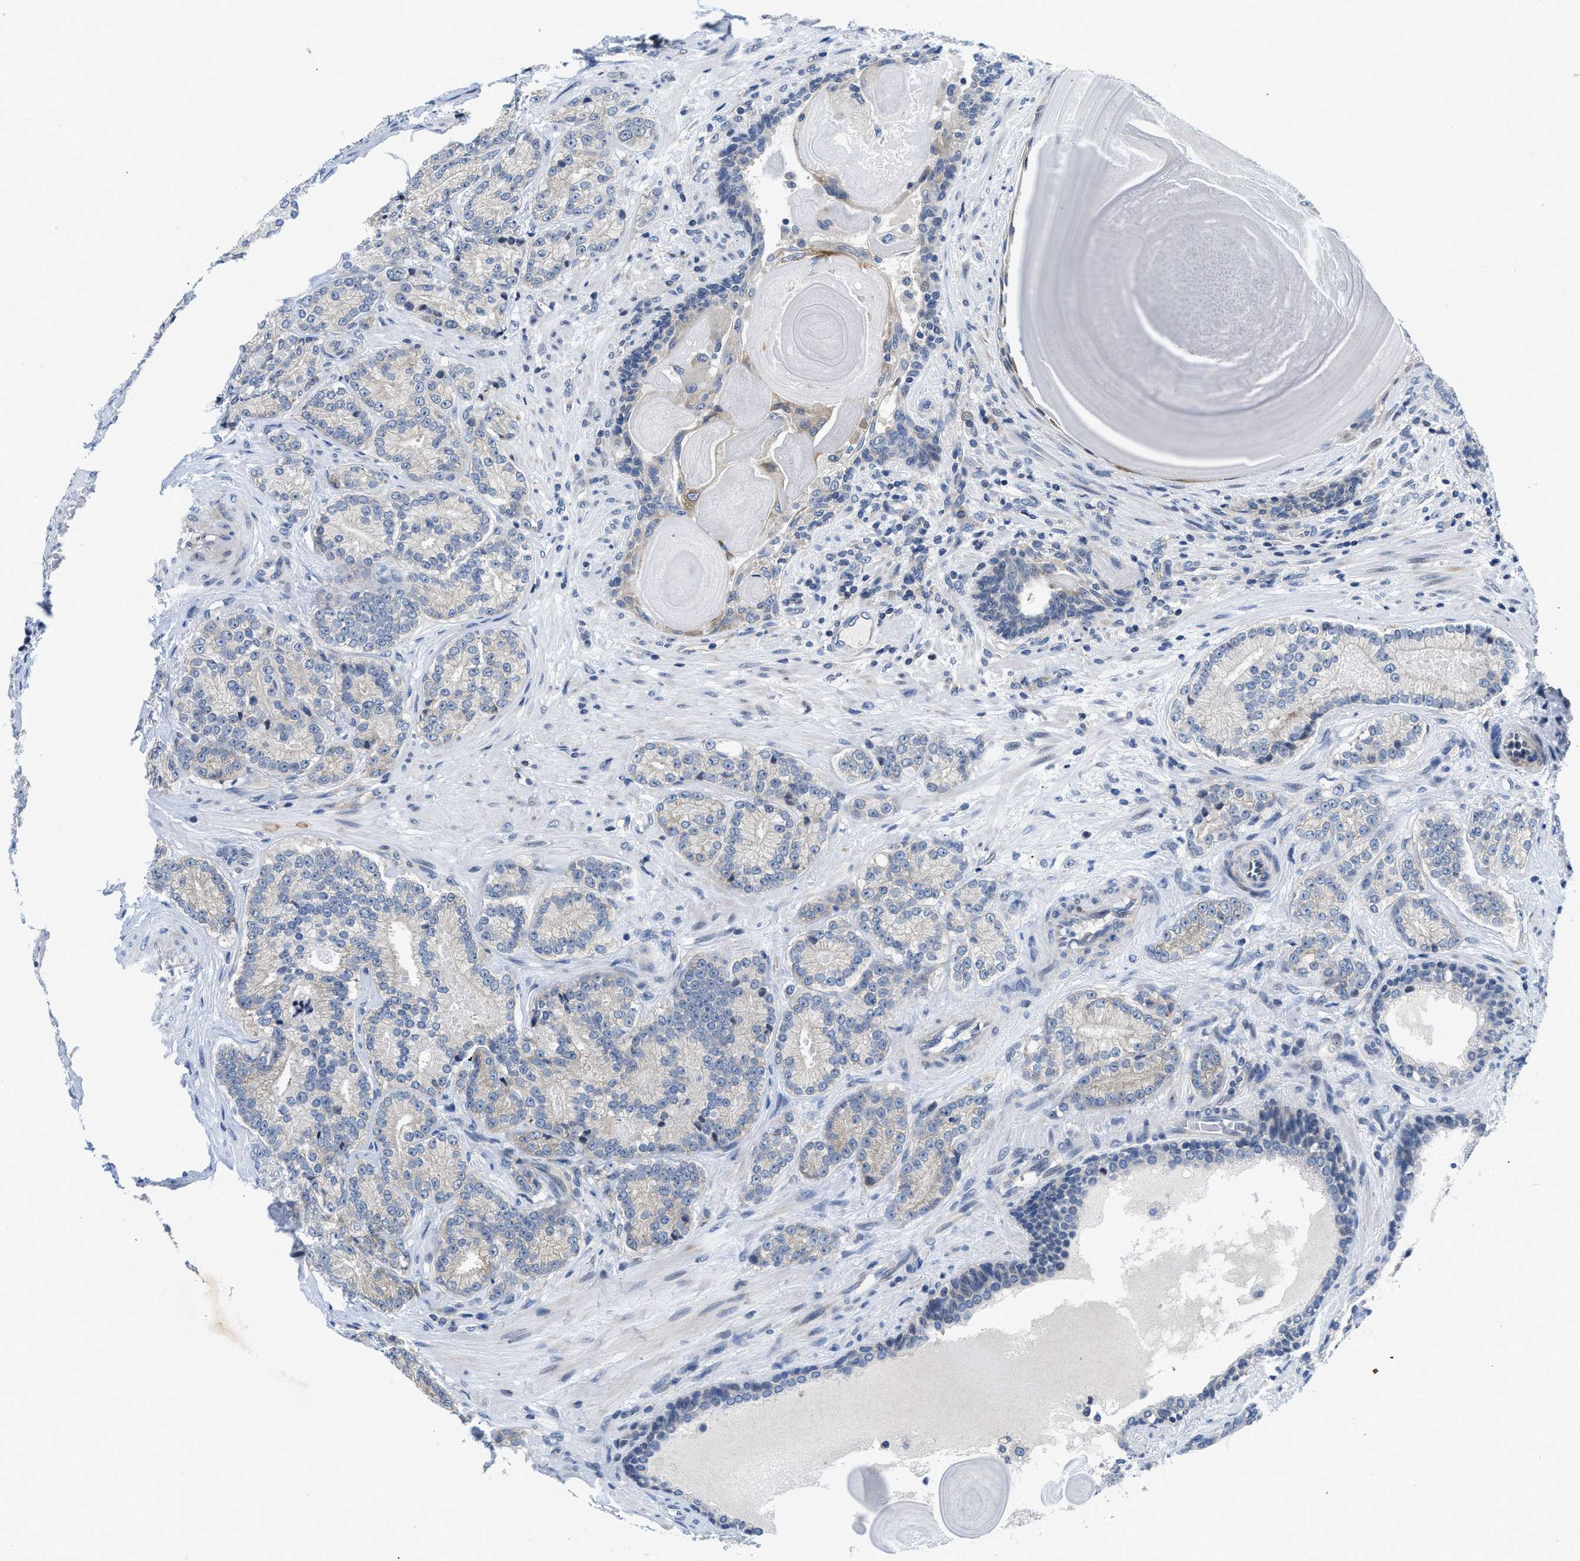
{"staining": {"intensity": "negative", "quantity": "none", "location": "none"}, "tissue": "prostate cancer", "cell_type": "Tumor cells", "image_type": "cancer", "snomed": [{"axis": "morphology", "description": "Adenocarcinoma, High grade"}, {"axis": "topography", "description": "Prostate"}], "caption": "This is an immunohistochemistry (IHC) photomicrograph of high-grade adenocarcinoma (prostate). There is no staining in tumor cells.", "gene": "IKBKE", "patient": {"sex": "male", "age": 61}}